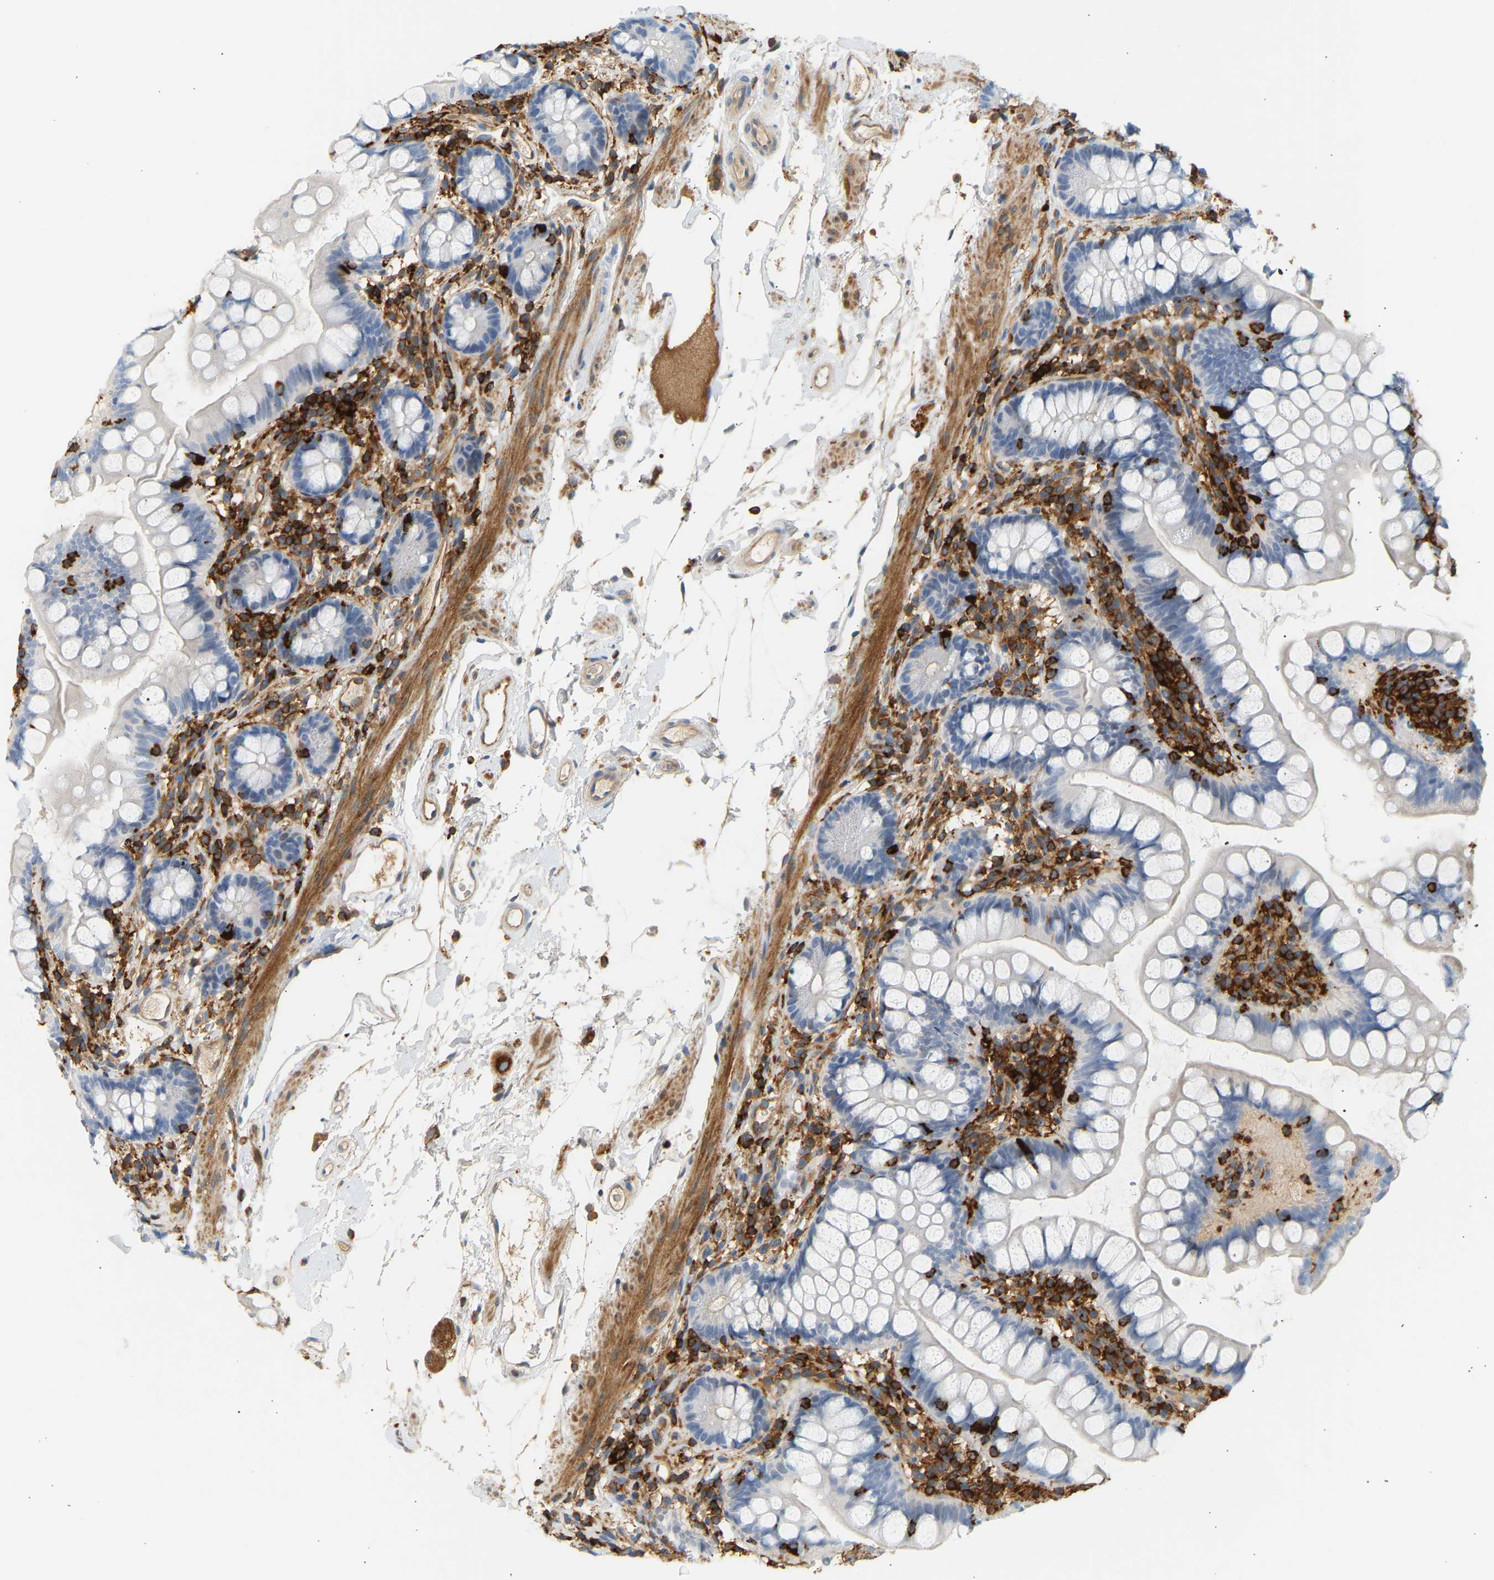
{"staining": {"intensity": "negative", "quantity": "none", "location": "none"}, "tissue": "small intestine", "cell_type": "Glandular cells", "image_type": "normal", "snomed": [{"axis": "morphology", "description": "Normal tissue, NOS"}, {"axis": "topography", "description": "Small intestine"}], "caption": "A high-resolution histopathology image shows immunohistochemistry (IHC) staining of normal small intestine, which displays no significant staining in glandular cells.", "gene": "FNBP1", "patient": {"sex": "female", "age": 84}}